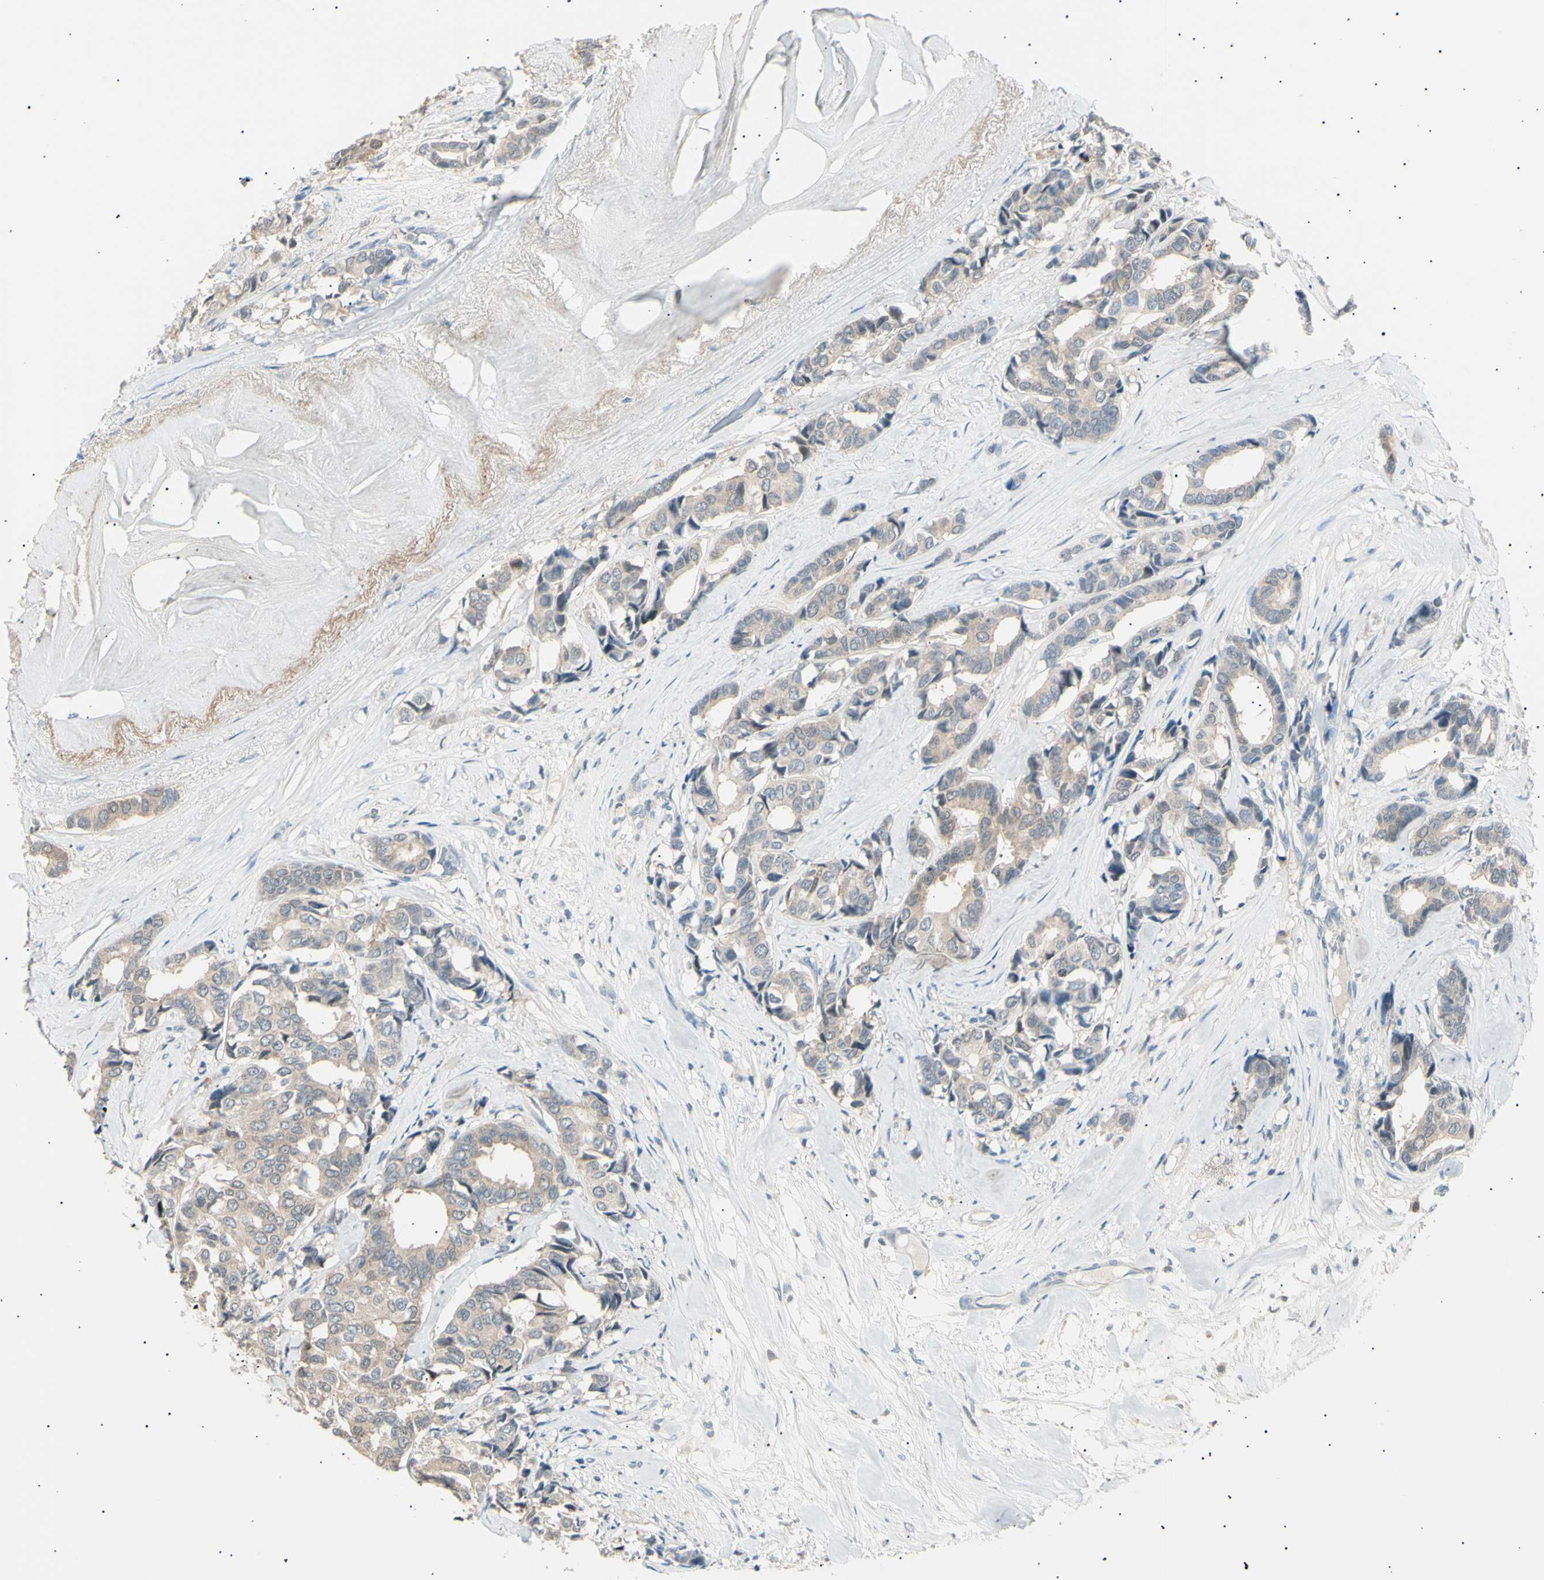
{"staining": {"intensity": "weak", "quantity": ">75%", "location": "cytoplasmic/membranous"}, "tissue": "breast cancer", "cell_type": "Tumor cells", "image_type": "cancer", "snomed": [{"axis": "morphology", "description": "Duct carcinoma"}, {"axis": "topography", "description": "Breast"}], "caption": "Protein expression analysis of infiltrating ductal carcinoma (breast) demonstrates weak cytoplasmic/membranous positivity in approximately >75% of tumor cells.", "gene": "LHPP", "patient": {"sex": "female", "age": 87}}